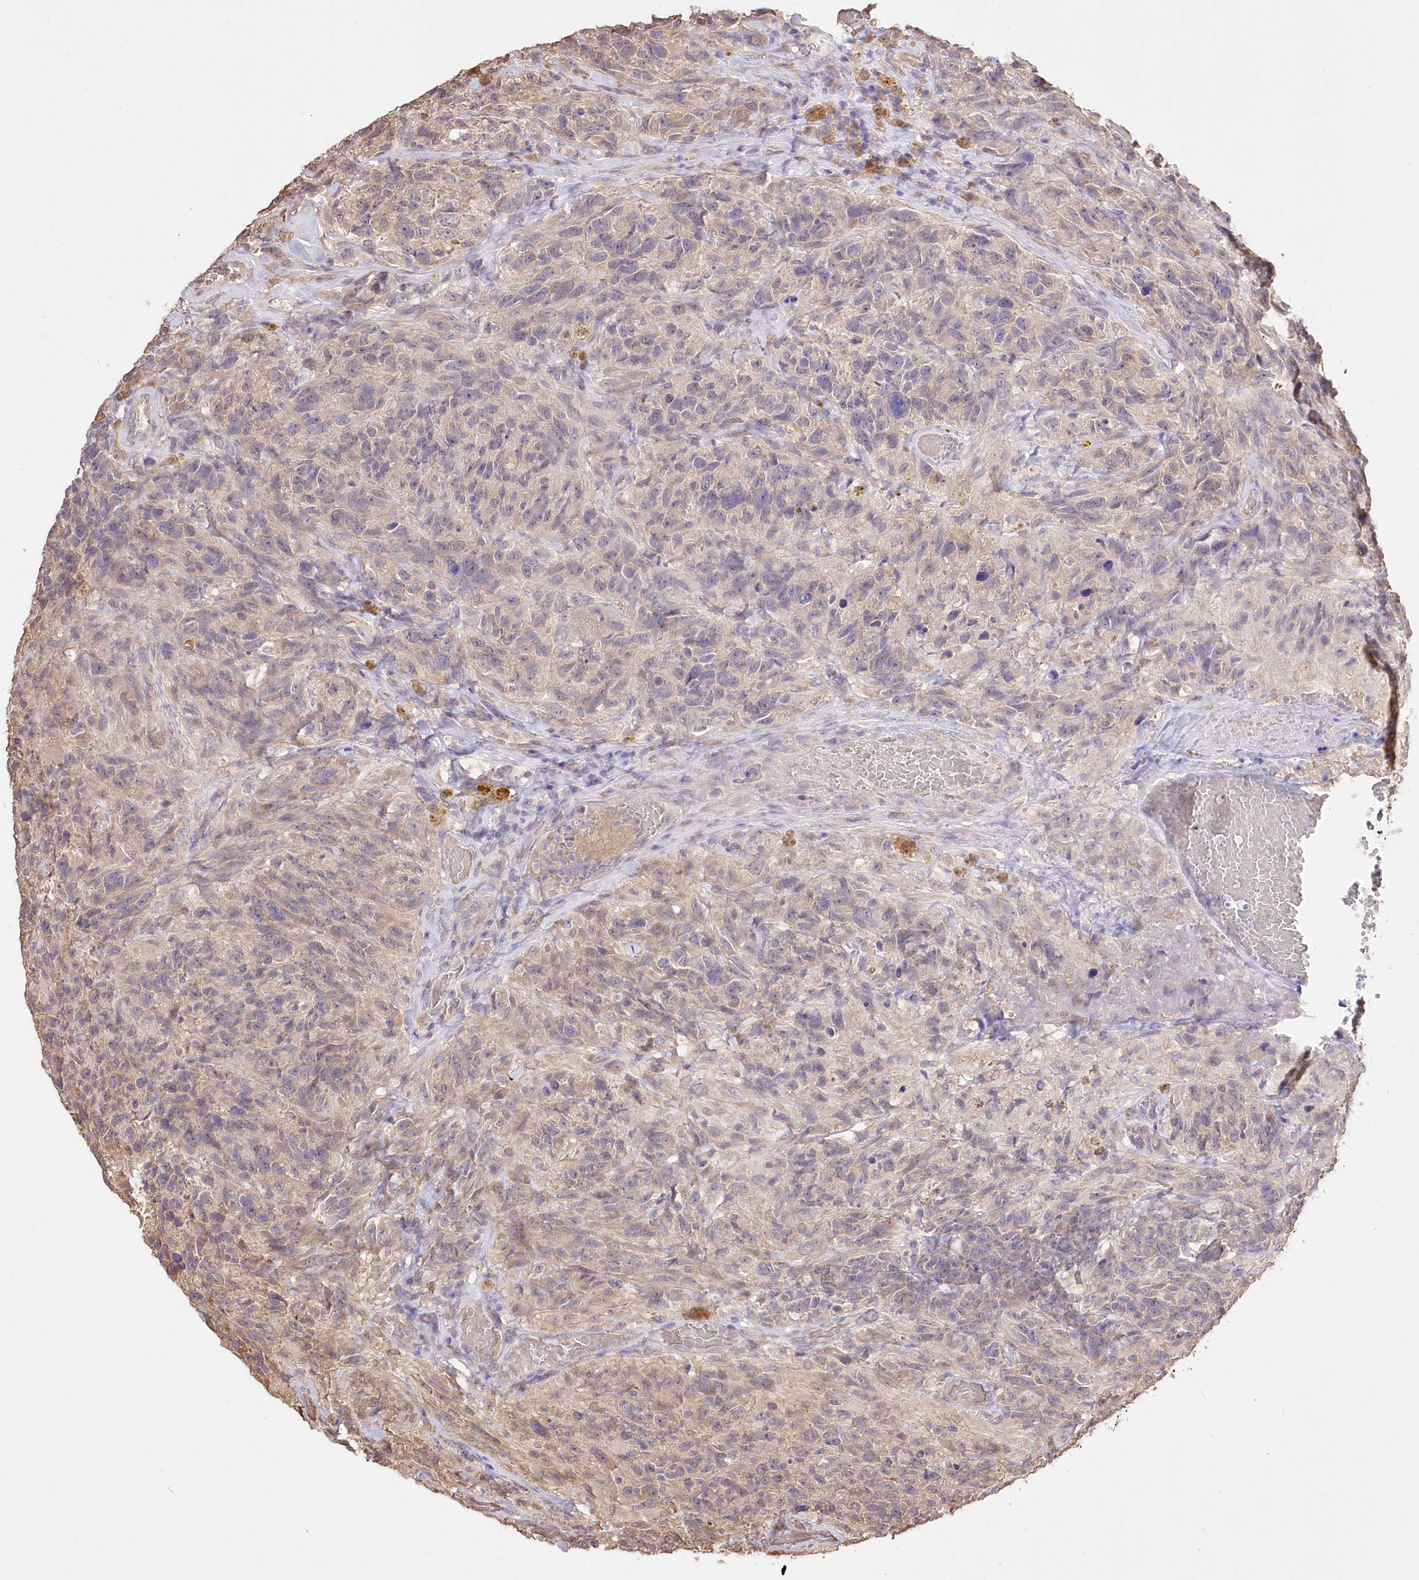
{"staining": {"intensity": "negative", "quantity": "none", "location": "none"}, "tissue": "glioma", "cell_type": "Tumor cells", "image_type": "cancer", "snomed": [{"axis": "morphology", "description": "Glioma, malignant, High grade"}, {"axis": "topography", "description": "Brain"}], "caption": "Protein analysis of glioma exhibits no significant staining in tumor cells.", "gene": "R3HDM2", "patient": {"sex": "male", "age": 69}}